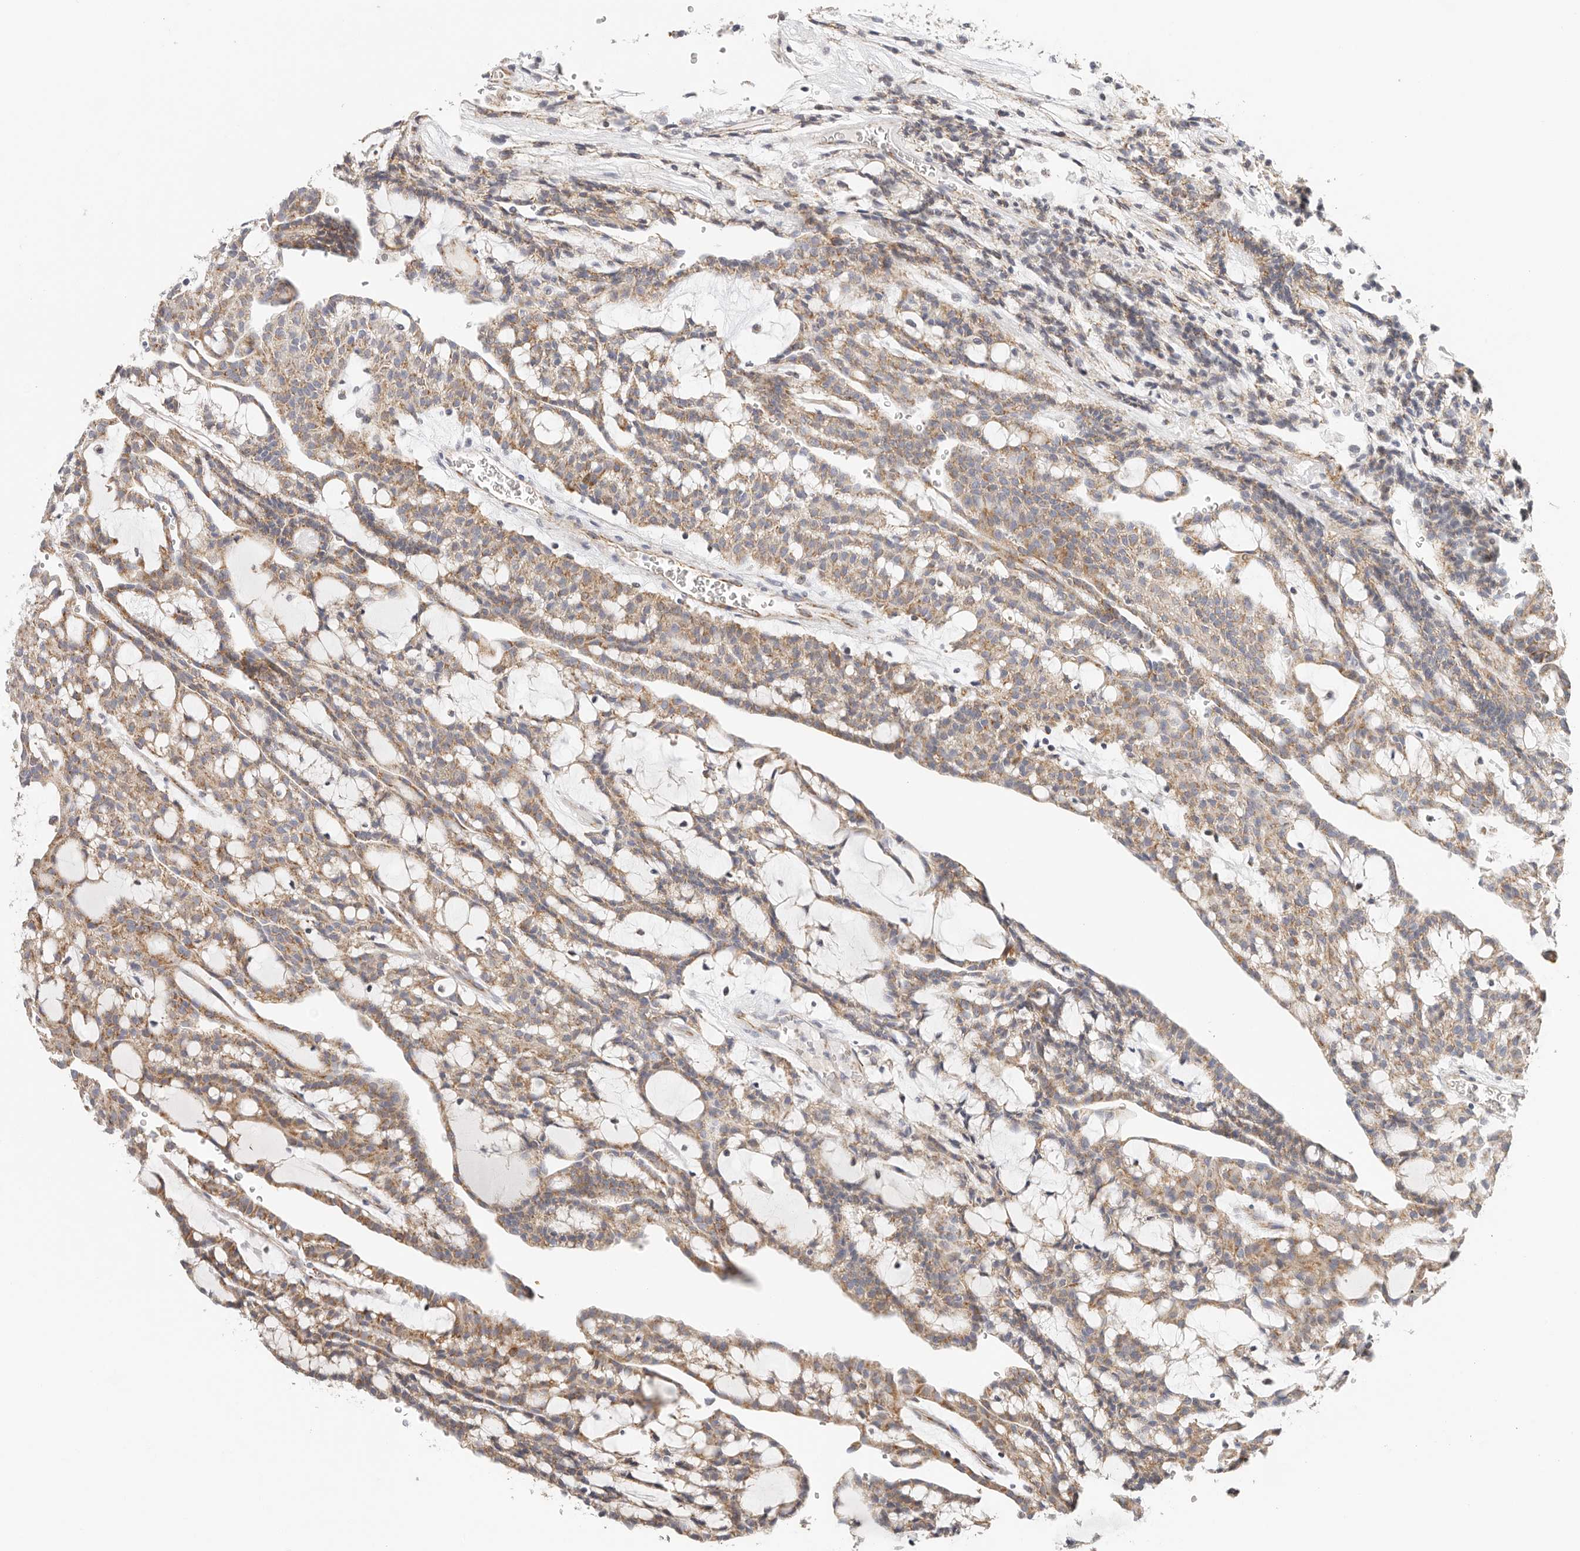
{"staining": {"intensity": "moderate", "quantity": ">75%", "location": "cytoplasmic/membranous"}, "tissue": "renal cancer", "cell_type": "Tumor cells", "image_type": "cancer", "snomed": [{"axis": "morphology", "description": "Adenocarcinoma, NOS"}, {"axis": "topography", "description": "Kidney"}], "caption": "Immunohistochemistry image of renal cancer stained for a protein (brown), which displays medium levels of moderate cytoplasmic/membranous expression in approximately >75% of tumor cells.", "gene": "AFDN", "patient": {"sex": "male", "age": 63}}